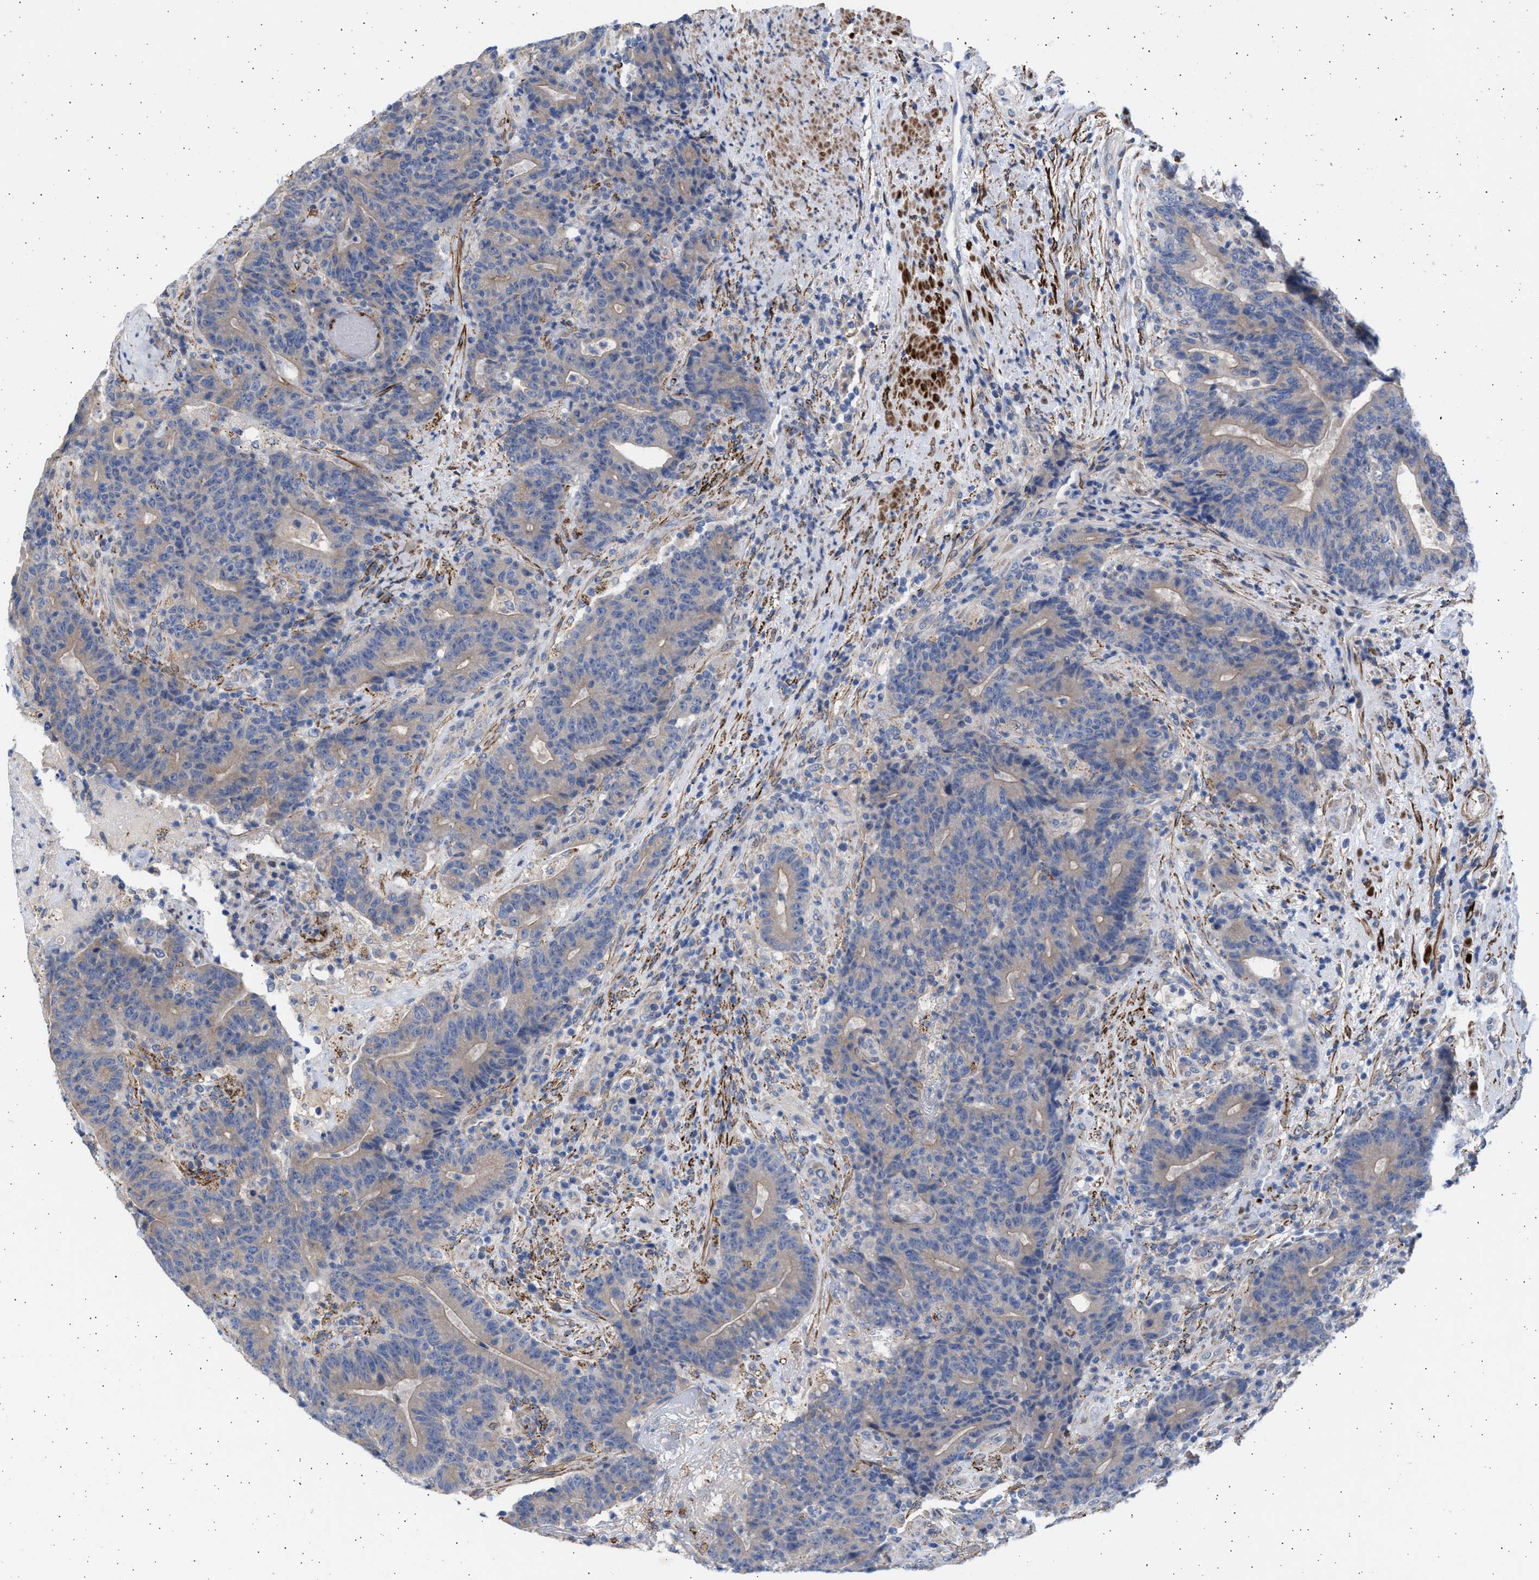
{"staining": {"intensity": "negative", "quantity": "none", "location": "none"}, "tissue": "colorectal cancer", "cell_type": "Tumor cells", "image_type": "cancer", "snomed": [{"axis": "morphology", "description": "Normal tissue, NOS"}, {"axis": "morphology", "description": "Adenocarcinoma, NOS"}, {"axis": "topography", "description": "Colon"}], "caption": "High magnification brightfield microscopy of colorectal adenocarcinoma stained with DAB (brown) and counterstained with hematoxylin (blue): tumor cells show no significant expression. The staining was performed using DAB to visualize the protein expression in brown, while the nuclei were stained in blue with hematoxylin (Magnification: 20x).", "gene": "NBR1", "patient": {"sex": "female", "age": 75}}